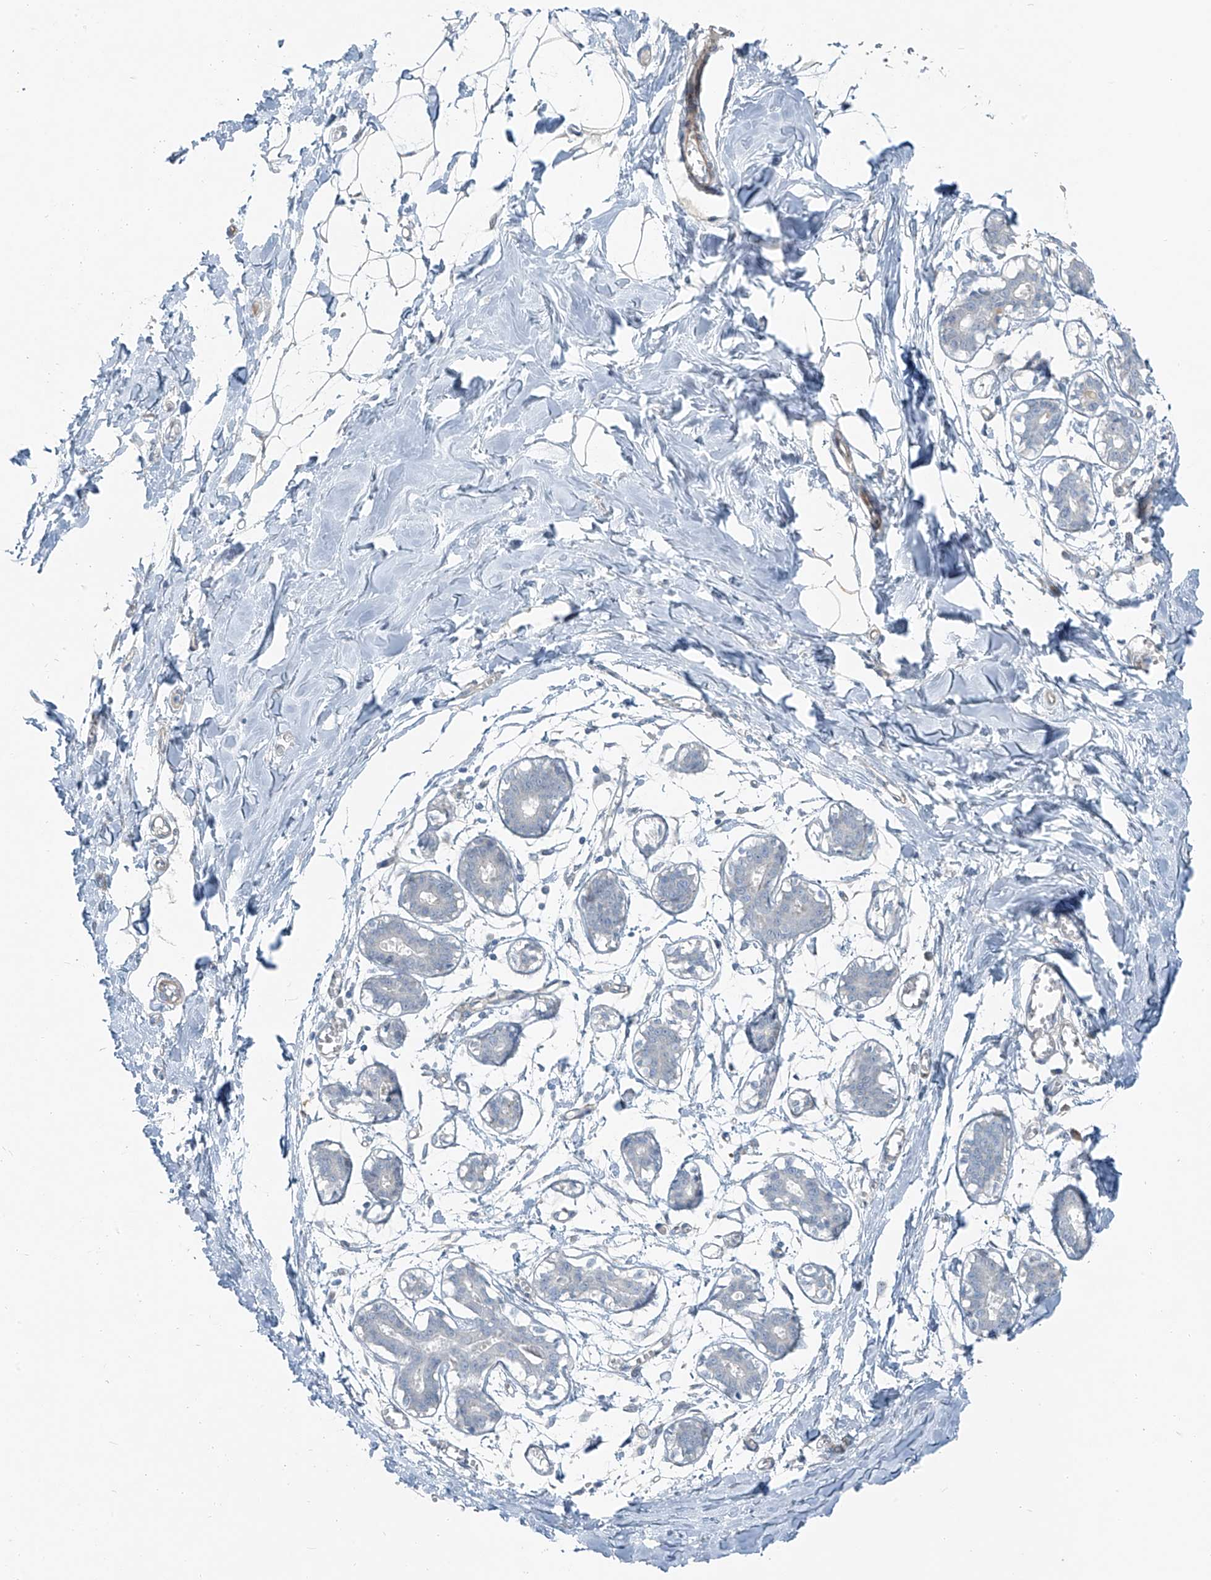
{"staining": {"intensity": "negative", "quantity": "none", "location": "none"}, "tissue": "breast", "cell_type": "Adipocytes", "image_type": "normal", "snomed": [{"axis": "morphology", "description": "Normal tissue, NOS"}, {"axis": "topography", "description": "Breast"}], "caption": "IHC of normal human breast exhibits no staining in adipocytes.", "gene": "TNS2", "patient": {"sex": "female", "age": 27}}